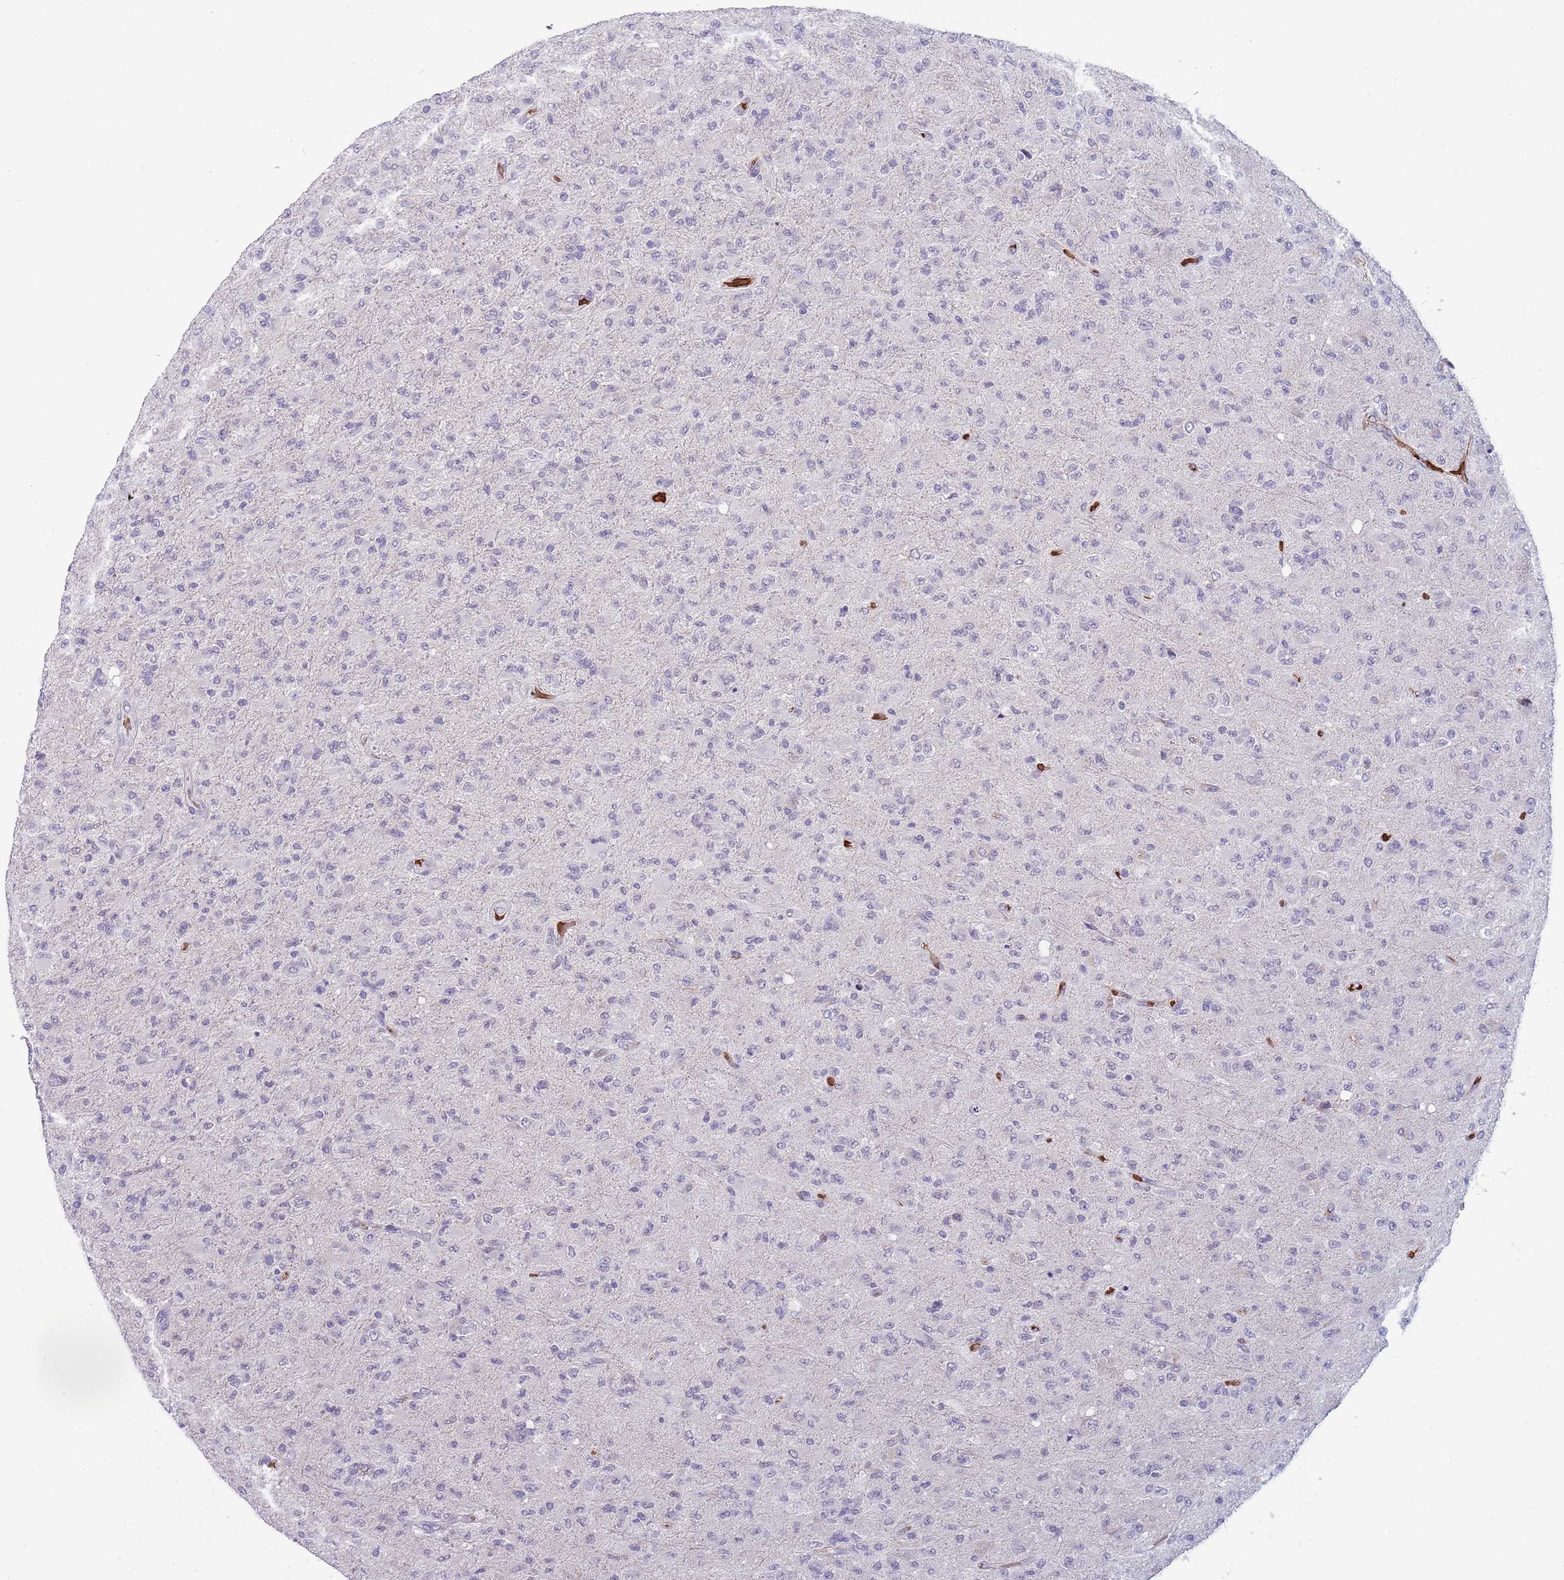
{"staining": {"intensity": "negative", "quantity": "none", "location": "none"}, "tissue": "glioma", "cell_type": "Tumor cells", "image_type": "cancer", "snomed": [{"axis": "morphology", "description": "Glioma, malignant, Low grade"}, {"axis": "topography", "description": "Brain"}], "caption": "Tumor cells show no significant protein expression in glioma.", "gene": "LYPD6B", "patient": {"sex": "male", "age": 65}}